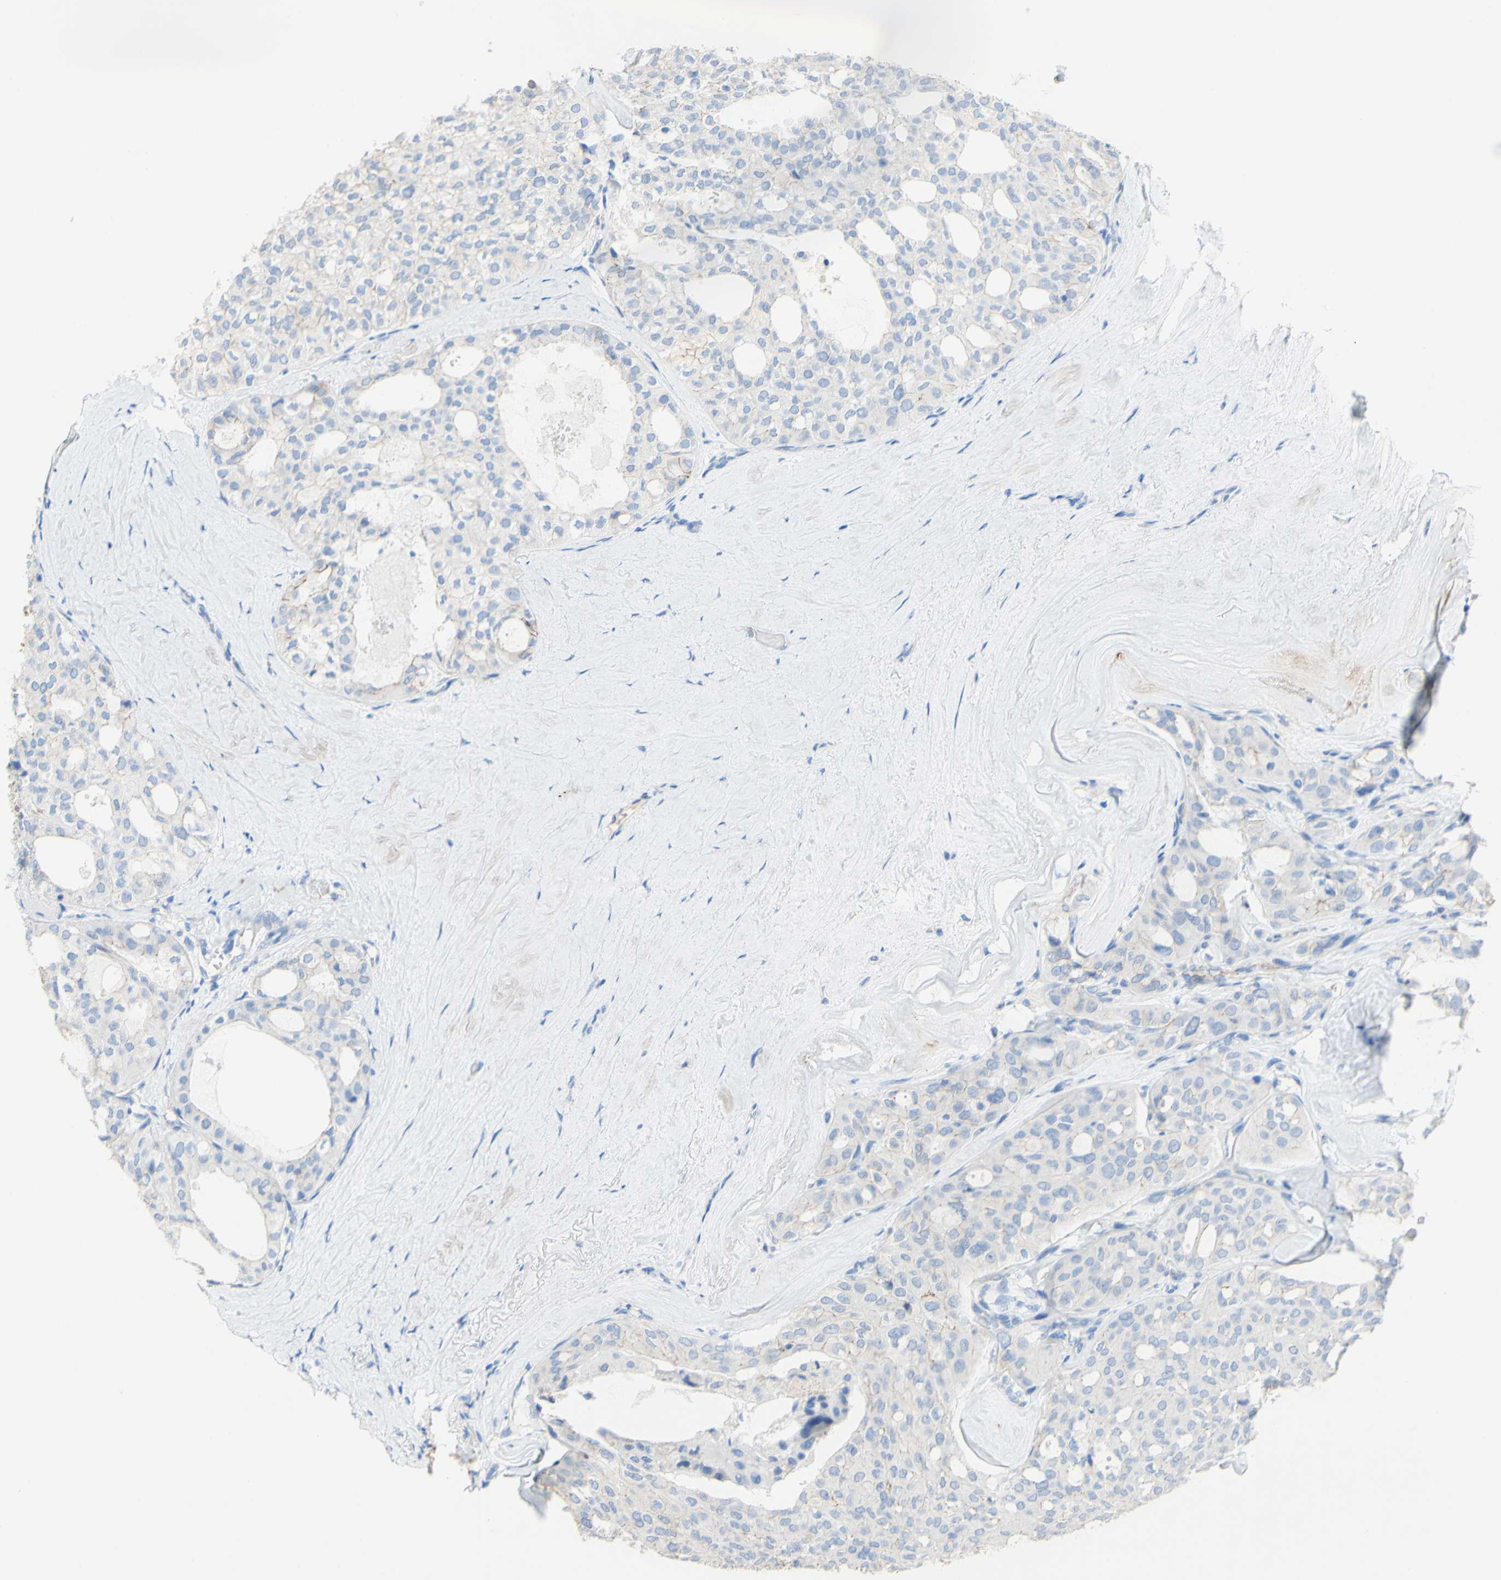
{"staining": {"intensity": "negative", "quantity": "none", "location": "none"}, "tissue": "thyroid cancer", "cell_type": "Tumor cells", "image_type": "cancer", "snomed": [{"axis": "morphology", "description": "Follicular adenoma carcinoma, NOS"}, {"axis": "topography", "description": "Thyroid gland"}], "caption": "Thyroid cancer was stained to show a protein in brown. There is no significant expression in tumor cells.", "gene": "DSC2", "patient": {"sex": "male", "age": 75}}